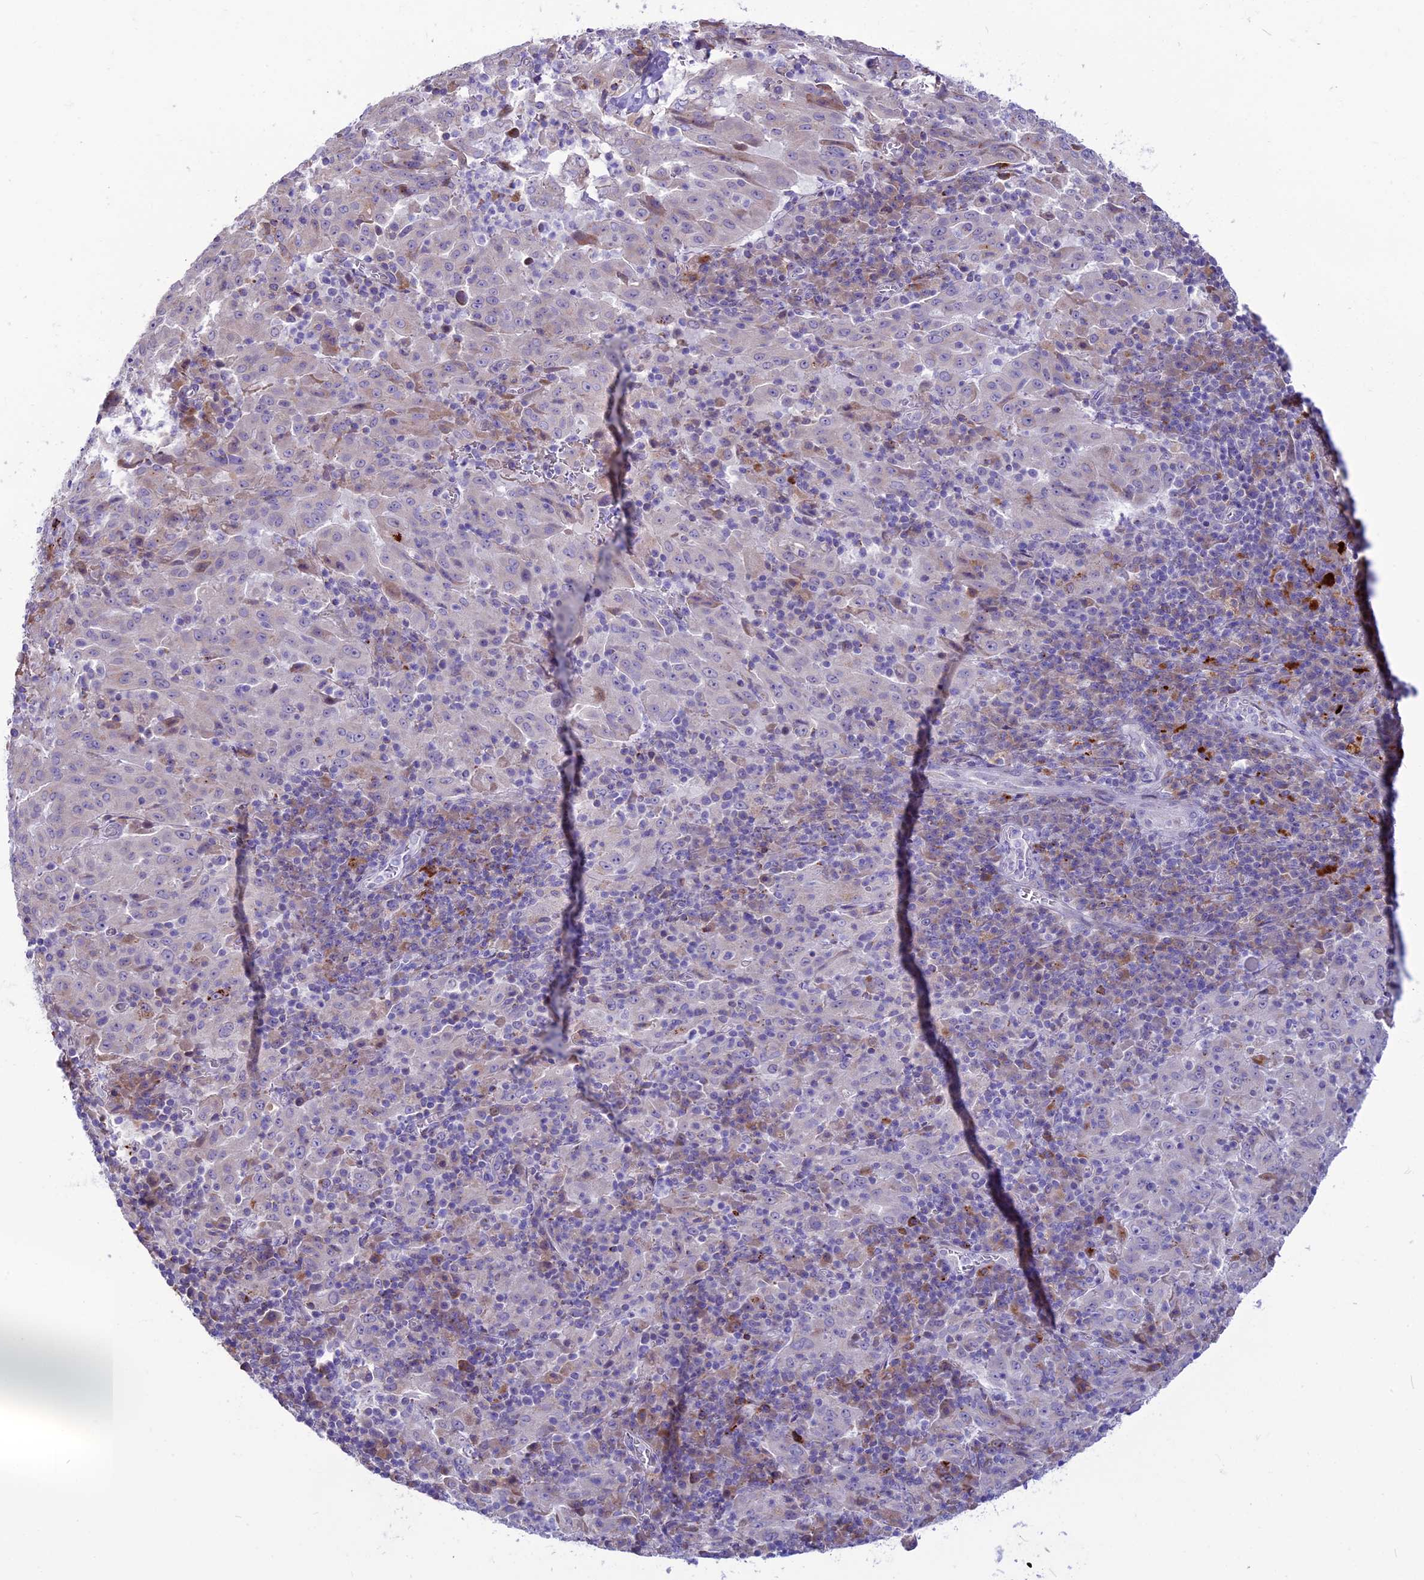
{"staining": {"intensity": "negative", "quantity": "none", "location": "none"}, "tissue": "pancreatic cancer", "cell_type": "Tumor cells", "image_type": "cancer", "snomed": [{"axis": "morphology", "description": "Adenocarcinoma, NOS"}, {"axis": "topography", "description": "Pancreas"}], "caption": "Pancreatic adenocarcinoma stained for a protein using immunohistochemistry exhibits no expression tumor cells.", "gene": "THRSP", "patient": {"sex": "male", "age": 63}}